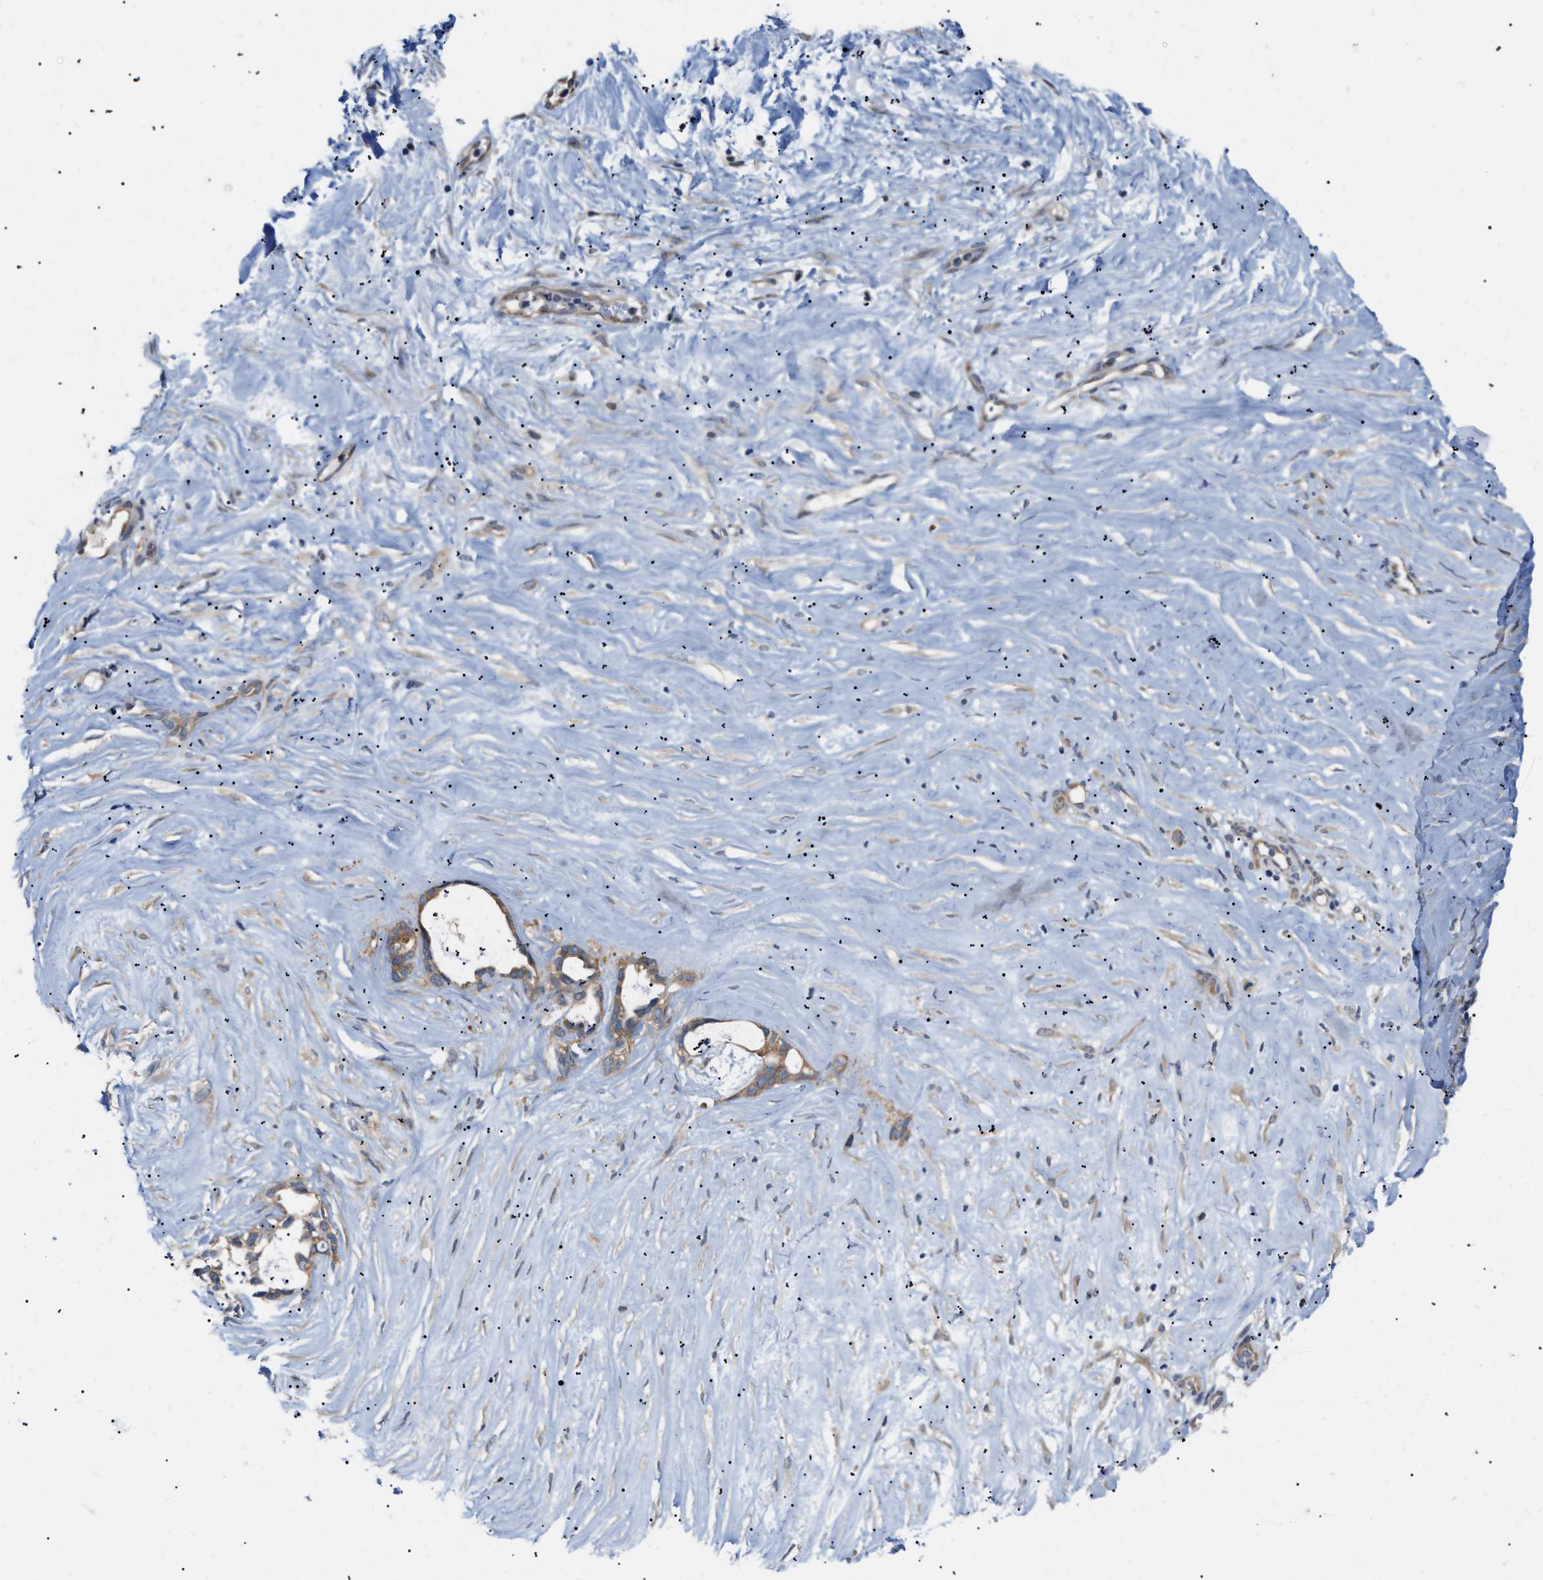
{"staining": {"intensity": "moderate", "quantity": ">75%", "location": "cytoplasmic/membranous"}, "tissue": "liver cancer", "cell_type": "Tumor cells", "image_type": "cancer", "snomed": [{"axis": "morphology", "description": "Cholangiocarcinoma"}, {"axis": "topography", "description": "Liver"}], "caption": "Human cholangiocarcinoma (liver) stained for a protein (brown) shows moderate cytoplasmic/membranous positive positivity in about >75% of tumor cells.", "gene": "CSNK1A1", "patient": {"sex": "female", "age": 65}}